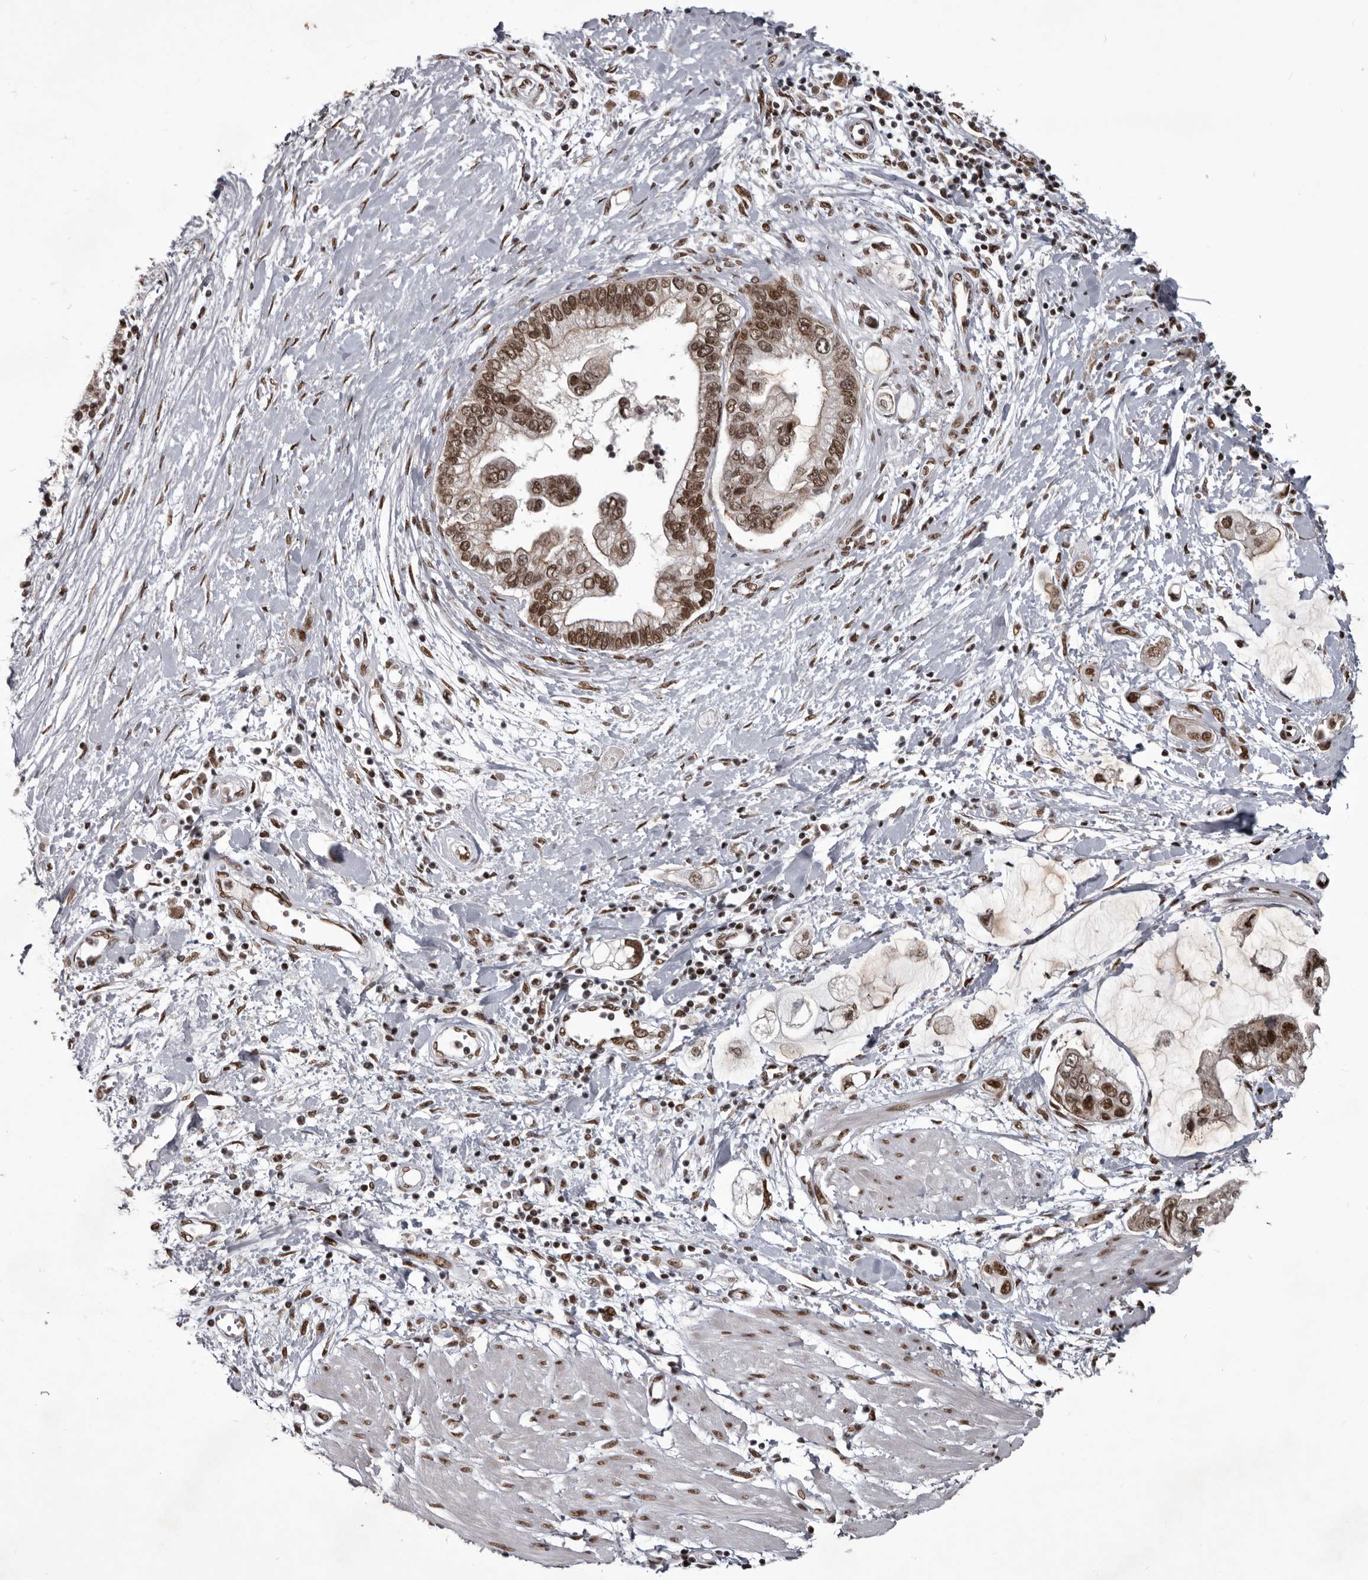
{"staining": {"intensity": "moderate", "quantity": ">75%", "location": "nuclear"}, "tissue": "pancreatic cancer", "cell_type": "Tumor cells", "image_type": "cancer", "snomed": [{"axis": "morphology", "description": "Adenocarcinoma, NOS"}, {"axis": "topography", "description": "Pancreas"}], "caption": "Immunohistochemistry (IHC) staining of pancreatic cancer, which displays medium levels of moderate nuclear positivity in about >75% of tumor cells indicating moderate nuclear protein staining. The staining was performed using DAB (3,3'-diaminobenzidine) (brown) for protein detection and nuclei were counterstained in hematoxylin (blue).", "gene": "NUMA1", "patient": {"sex": "male", "age": 59}}